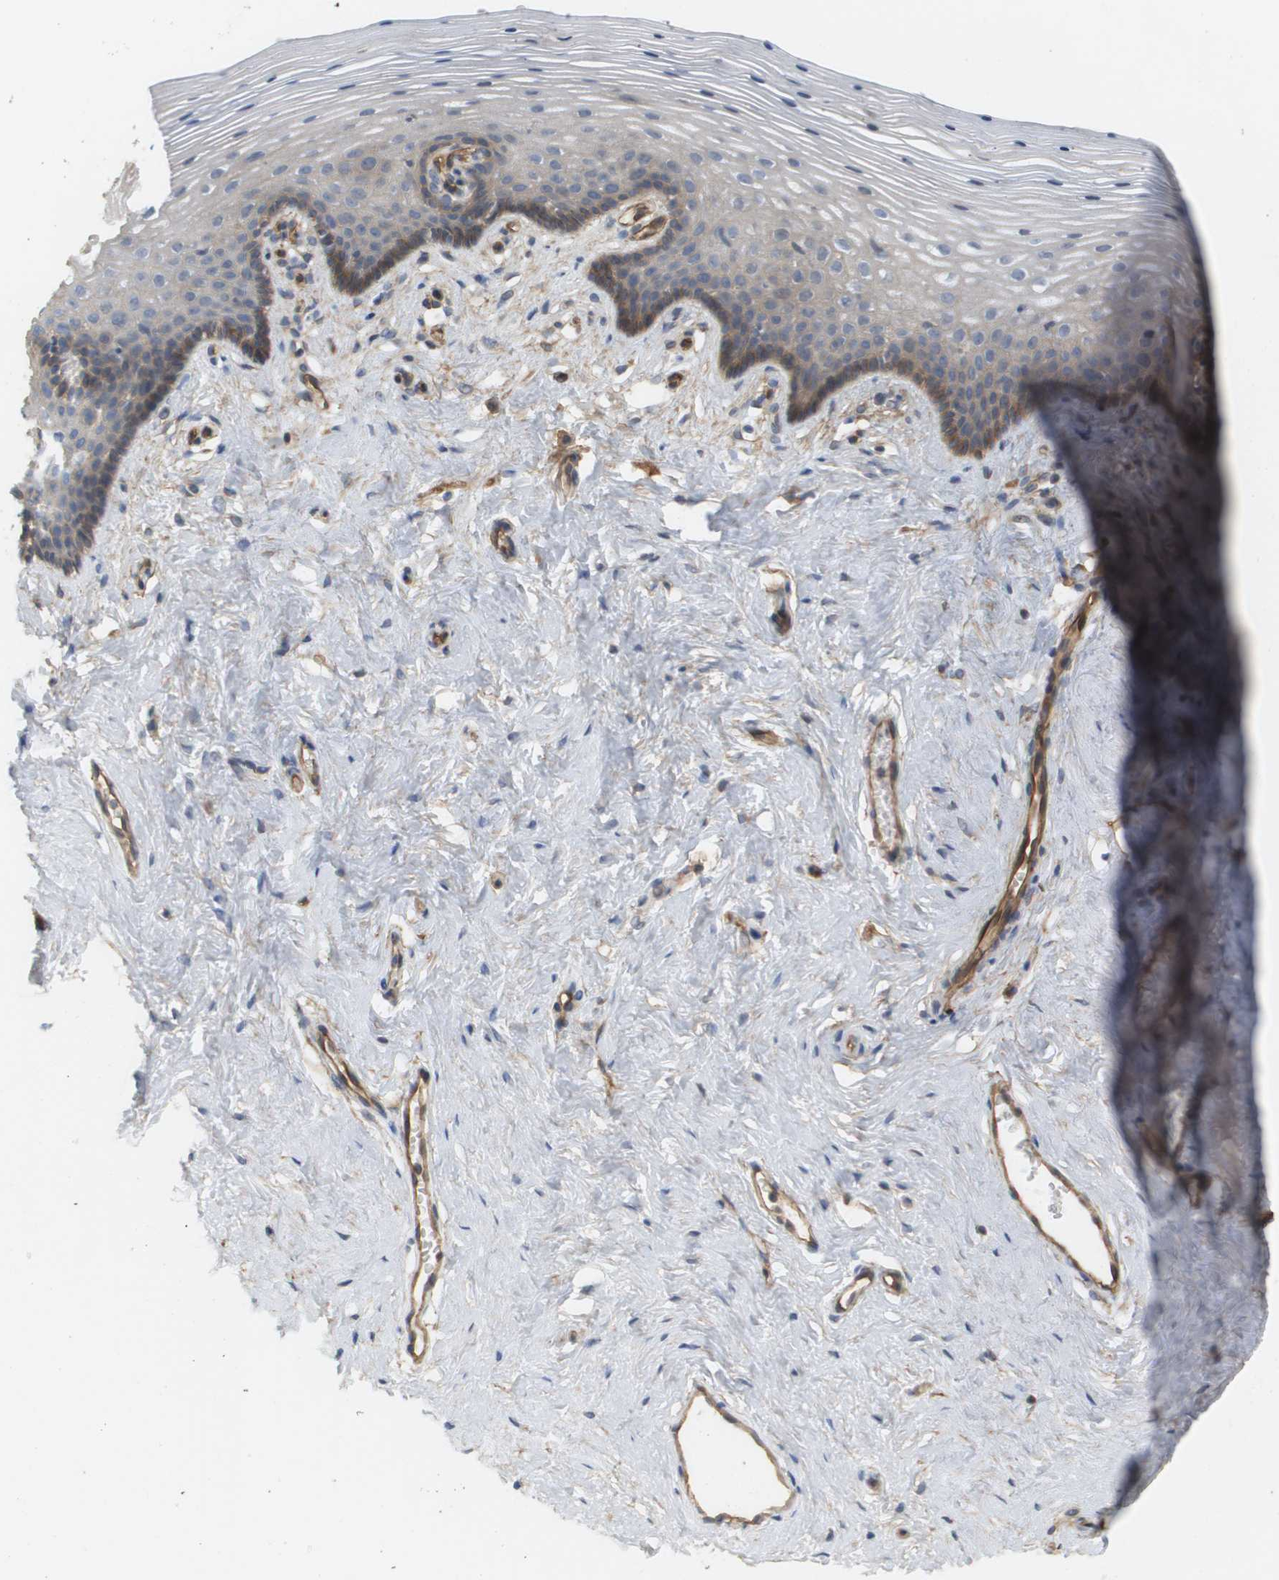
{"staining": {"intensity": "weak", "quantity": "<25%", "location": "cytoplasmic/membranous"}, "tissue": "vagina", "cell_type": "Squamous epithelial cells", "image_type": "normal", "snomed": [{"axis": "morphology", "description": "Normal tissue, NOS"}, {"axis": "topography", "description": "Vagina"}], "caption": "Squamous epithelial cells show no significant expression in unremarkable vagina. (Stains: DAB immunohistochemistry with hematoxylin counter stain, Microscopy: brightfield microscopy at high magnification).", "gene": "SGMS2", "patient": {"sex": "female", "age": 32}}